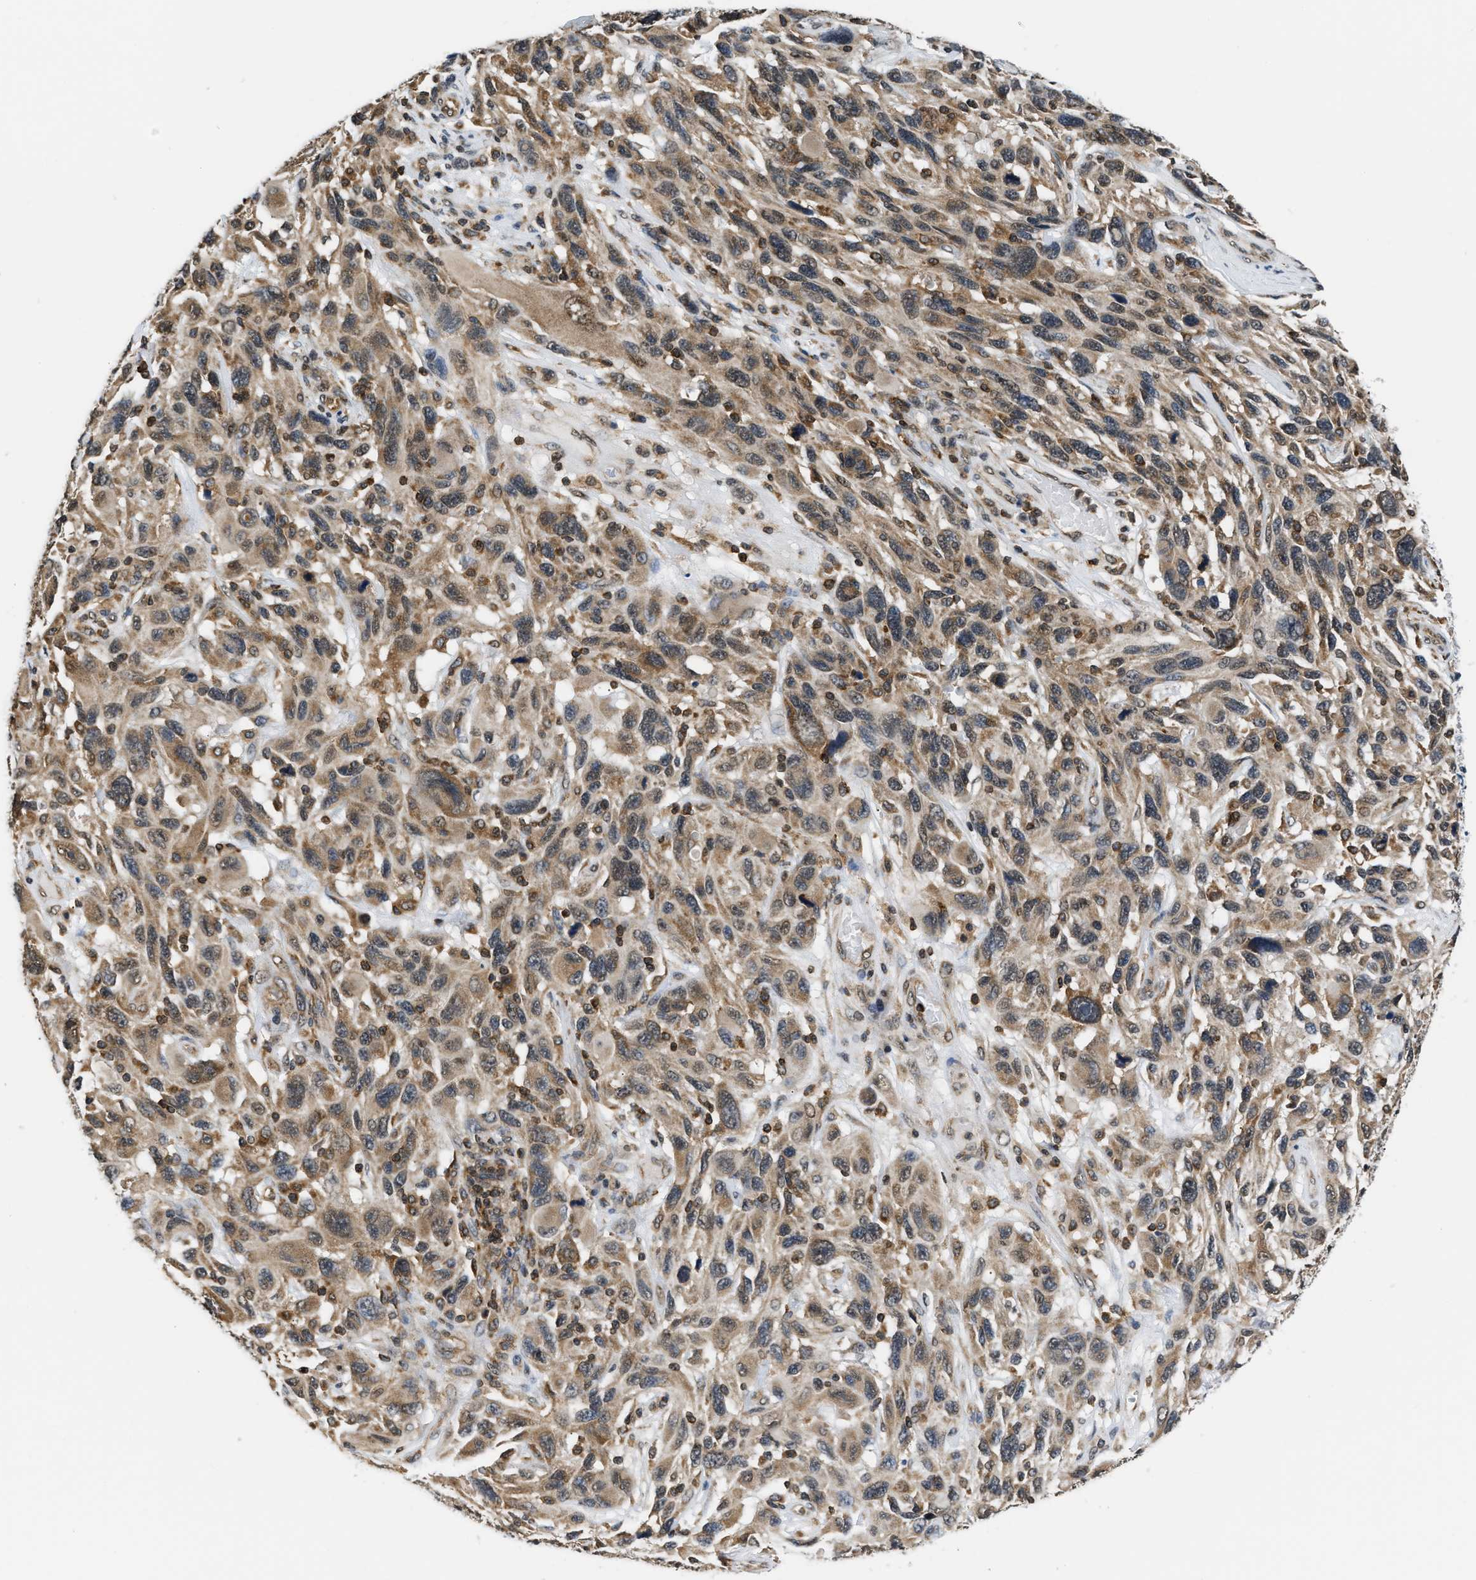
{"staining": {"intensity": "moderate", "quantity": ">75%", "location": "cytoplasmic/membranous"}, "tissue": "melanoma", "cell_type": "Tumor cells", "image_type": "cancer", "snomed": [{"axis": "morphology", "description": "Malignant melanoma, NOS"}, {"axis": "topography", "description": "Skin"}], "caption": "An IHC histopathology image of tumor tissue is shown. Protein staining in brown shows moderate cytoplasmic/membranous positivity in melanoma within tumor cells. Using DAB (brown) and hematoxylin (blue) stains, captured at high magnification using brightfield microscopy.", "gene": "STK10", "patient": {"sex": "male", "age": 53}}